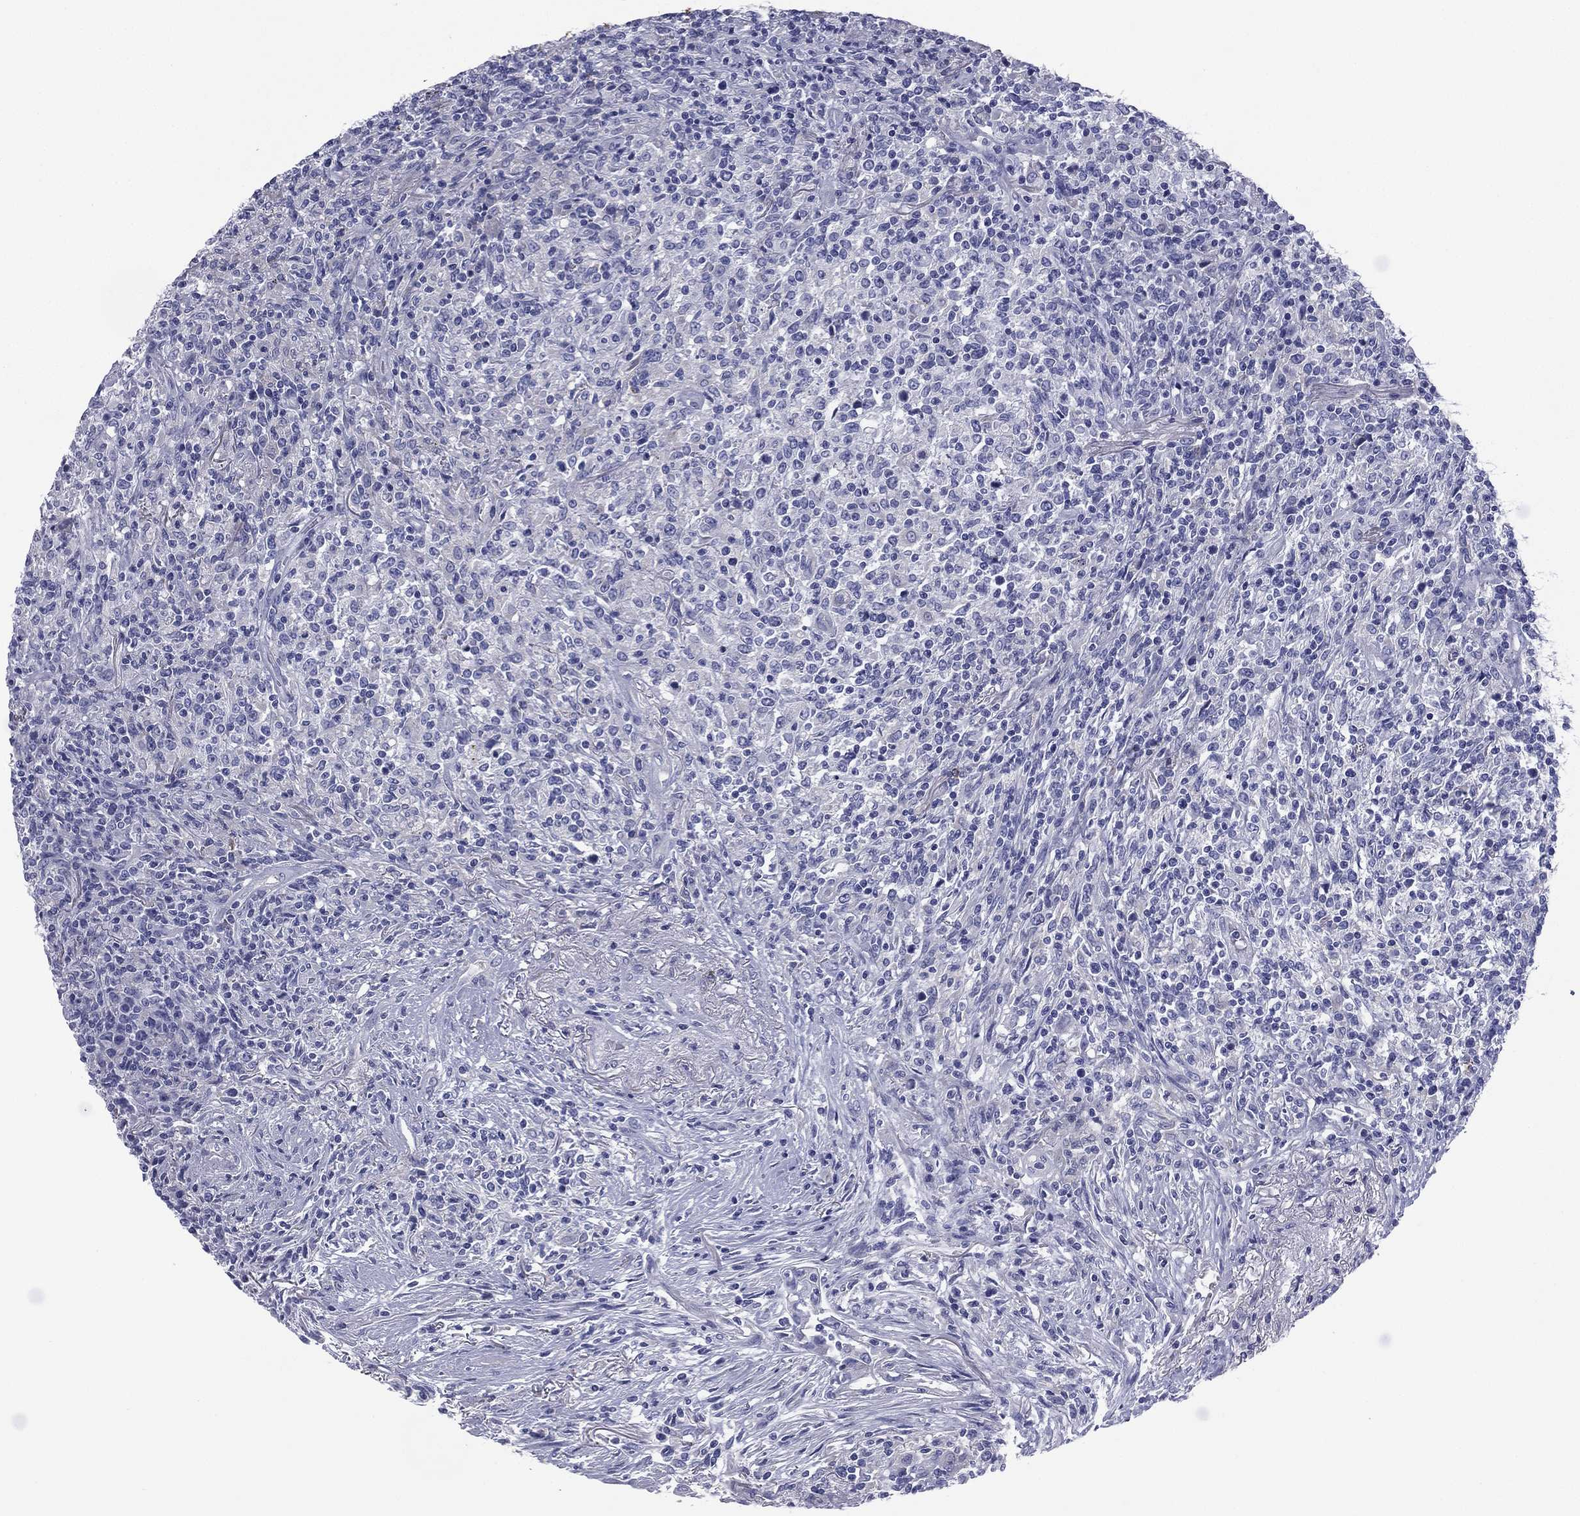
{"staining": {"intensity": "negative", "quantity": "none", "location": "none"}, "tissue": "lymphoma", "cell_type": "Tumor cells", "image_type": "cancer", "snomed": [{"axis": "morphology", "description": "Malignant lymphoma, non-Hodgkin's type, High grade"}, {"axis": "topography", "description": "Lung"}], "caption": "High-grade malignant lymphoma, non-Hodgkin's type was stained to show a protein in brown. There is no significant staining in tumor cells.", "gene": "FCER2", "patient": {"sex": "male", "age": 79}}